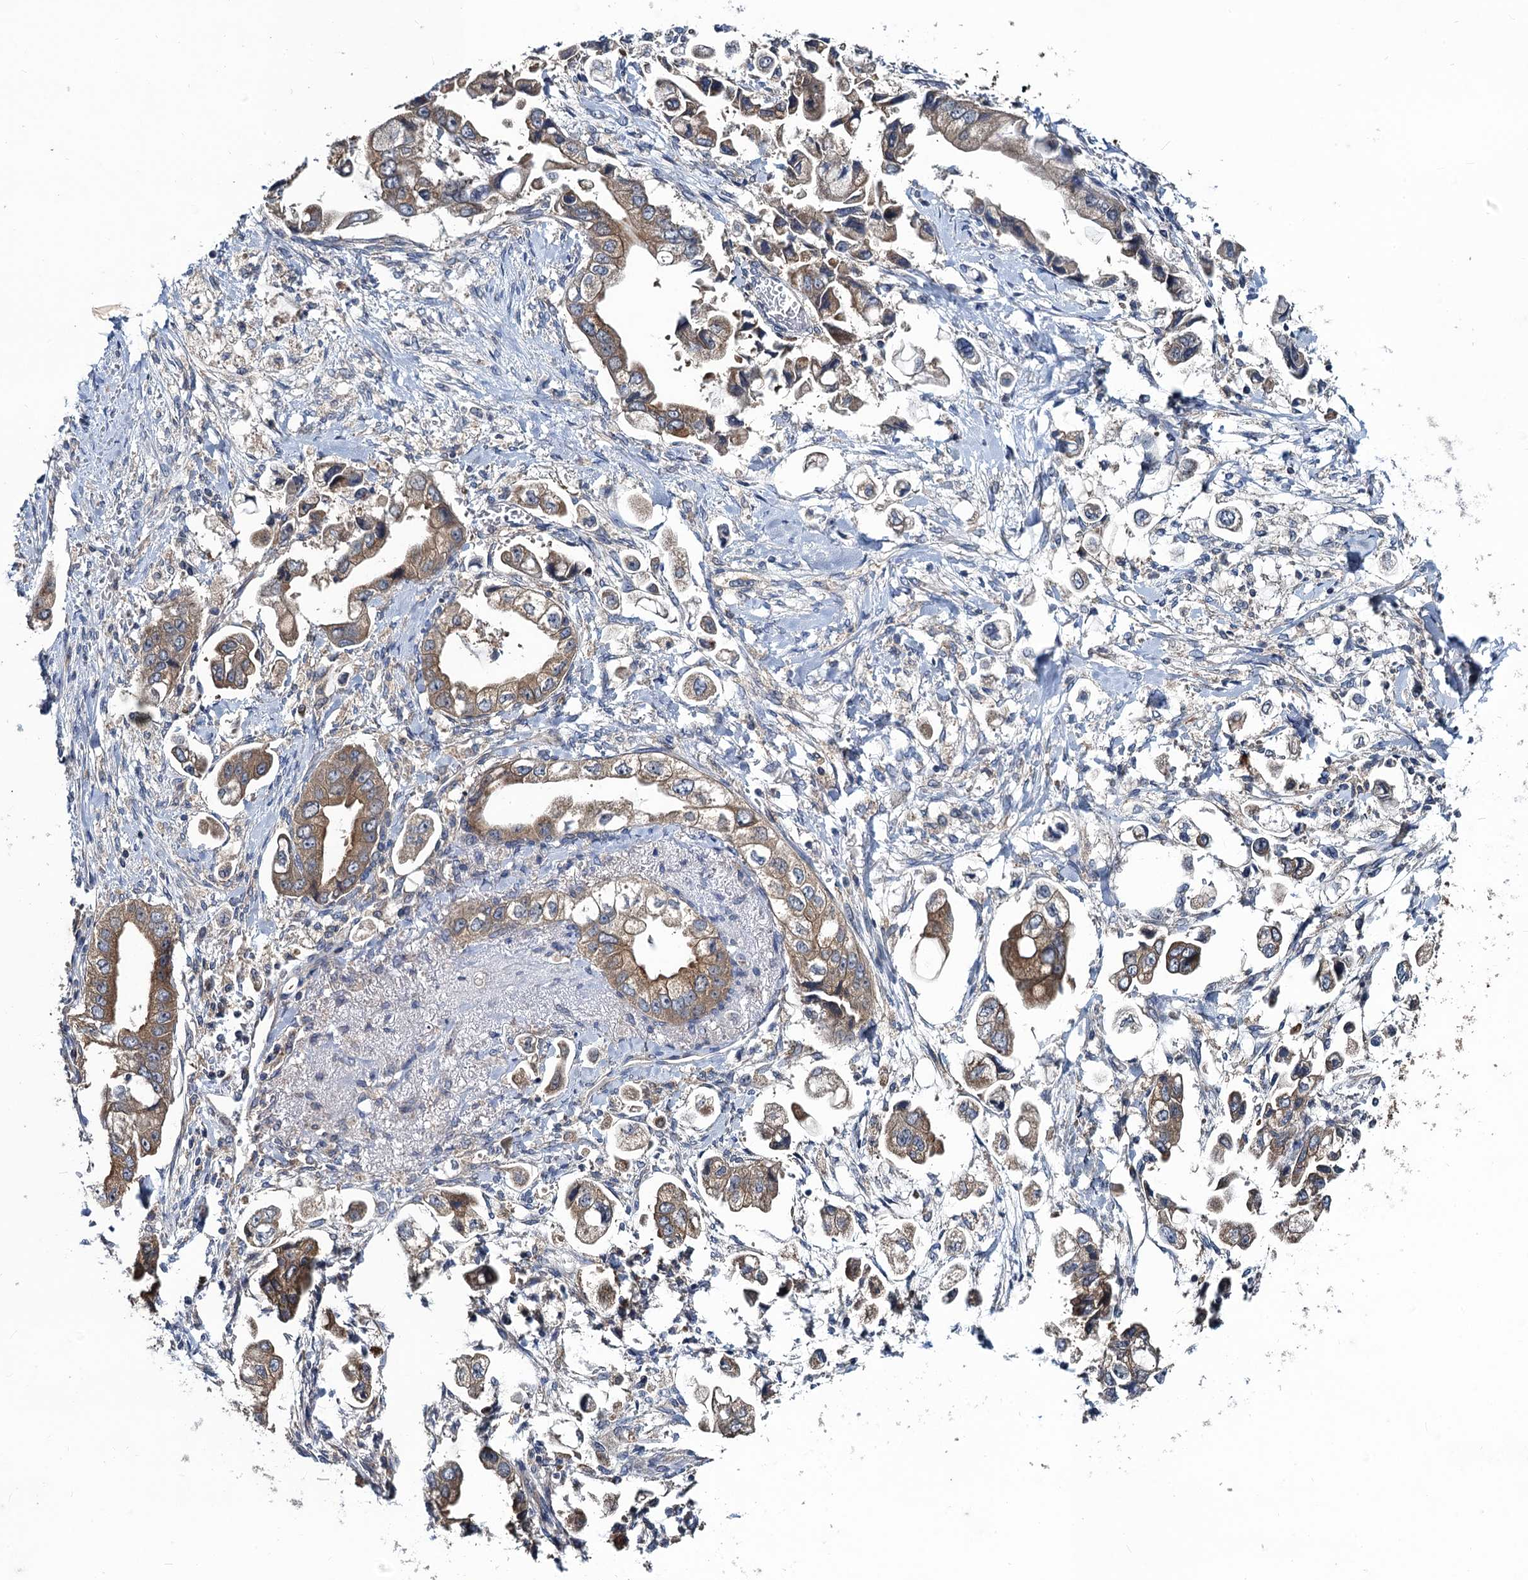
{"staining": {"intensity": "moderate", "quantity": ">75%", "location": "cytoplasmic/membranous"}, "tissue": "stomach cancer", "cell_type": "Tumor cells", "image_type": "cancer", "snomed": [{"axis": "morphology", "description": "Adenocarcinoma, NOS"}, {"axis": "topography", "description": "Stomach"}], "caption": "Stomach adenocarcinoma stained for a protein (brown) shows moderate cytoplasmic/membranous positive staining in about >75% of tumor cells.", "gene": "SNAP29", "patient": {"sex": "male", "age": 62}}